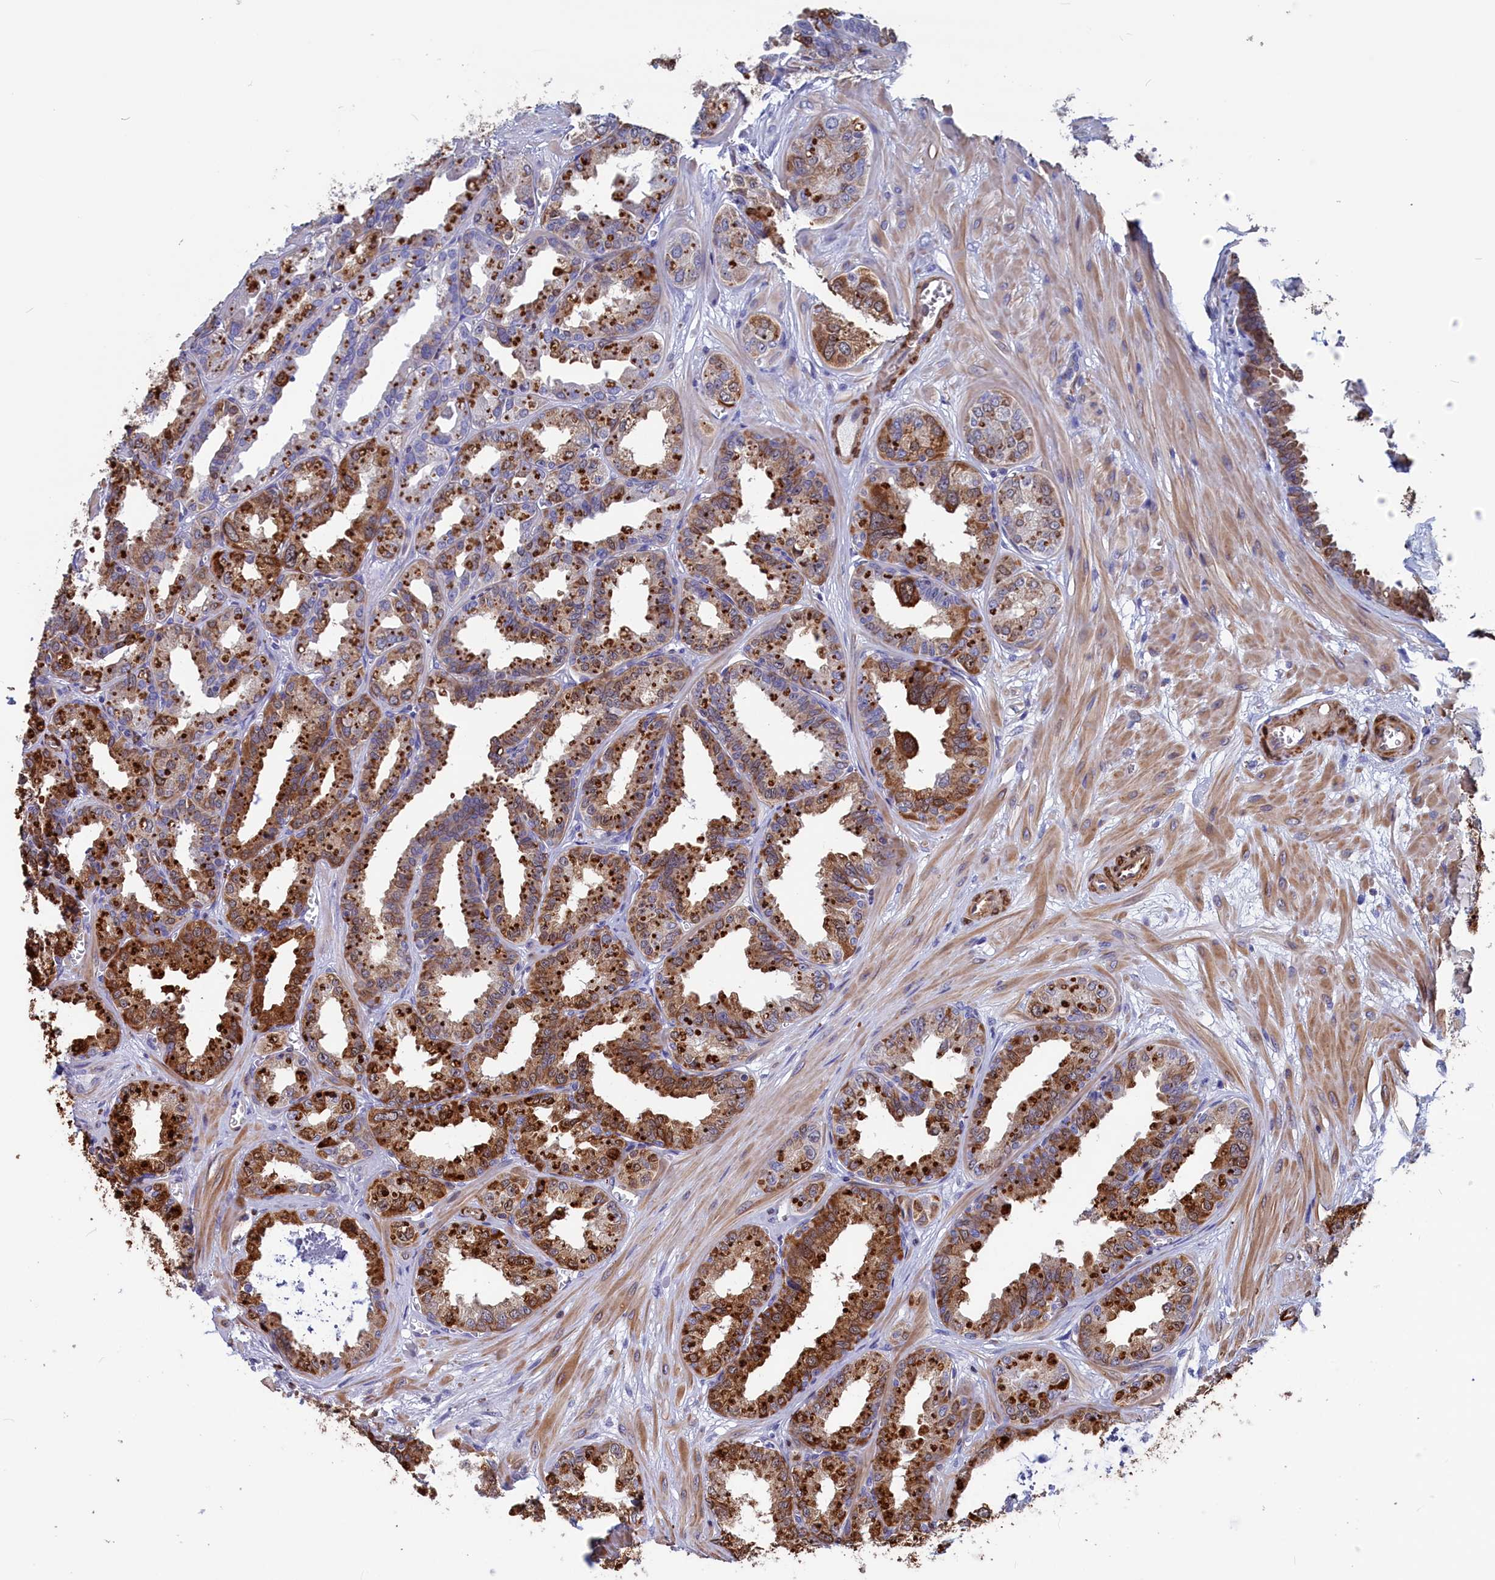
{"staining": {"intensity": "moderate", "quantity": ">75%", "location": "cytoplasmic/membranous,nuclear"}, "tissue": "seminal vesicle", "cell_type": "Glandular cells", "image_type": "normal", "snomed": [{"axis": "morphology", "description": "Normal tissue, NOS"}, {"axis": "topography", "description": "Prostate"}, {"axis": "topography", "description": "Seminal veicle"}], "caption": "Protein analysis of normal seminal vesicle reveals moderate cytoplasmic/membranous,nuclear staining in about >75% of glandular cells.", "gene": "CRIP1", "patient": {"sex": "male", "age": 51}}